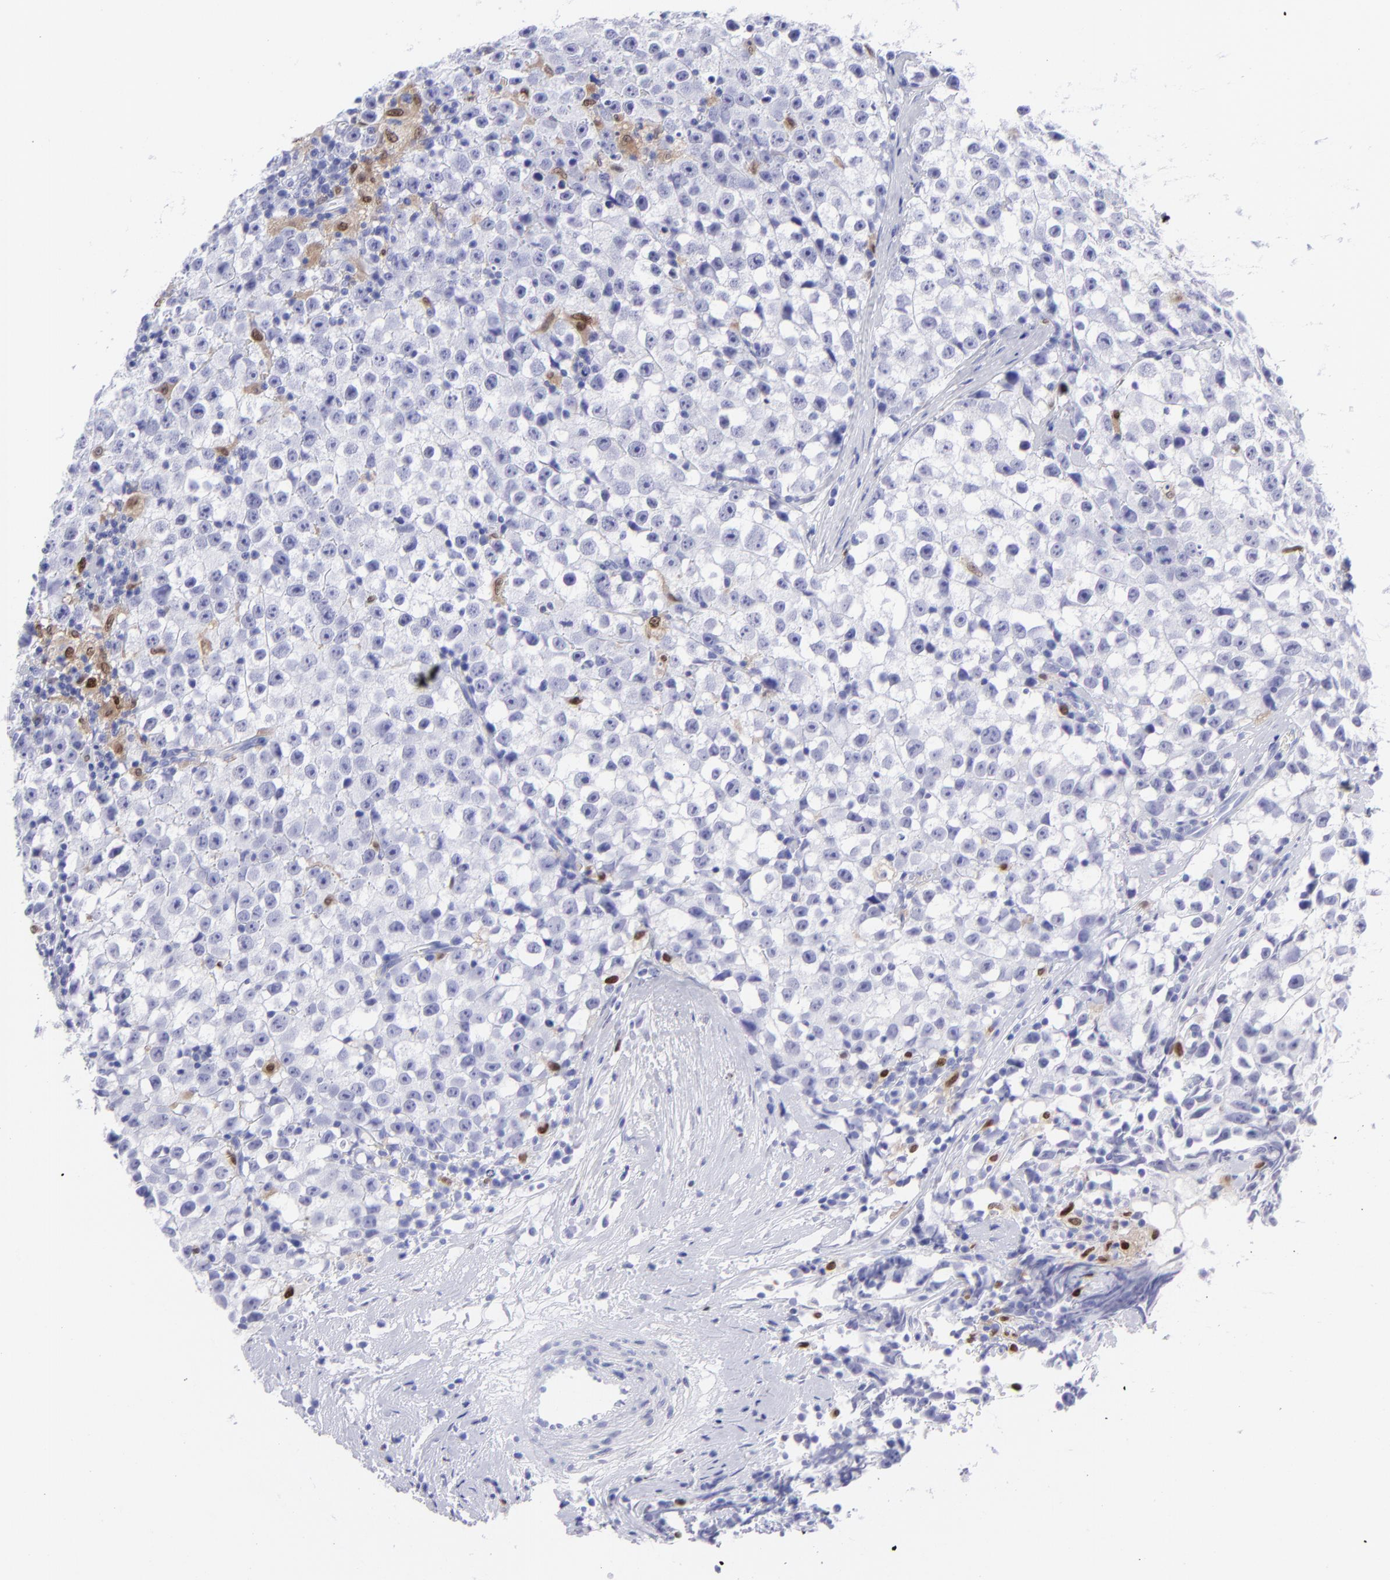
{"staining": {"intensity": "weak", "quantity": "<25%", "location": "cytoplasmic/membranous,nuclear"}, "tissue": "testis cancer", "cell_type": "Tumor cells", "image_type": "cancer", "snomed": [{"axis": "morphology", "description": "Seminoma, NOS"}, {"axis": "topography", "description": "Testis"}], "caption": "Immunohistochemistry of testis seminoma displays no staining in tumor cells. (DAB (3,3'-diaminobenzidine) IHC, high magnification).", "gene": "MITF", "patient": {"sex": "male", "age": 35}}